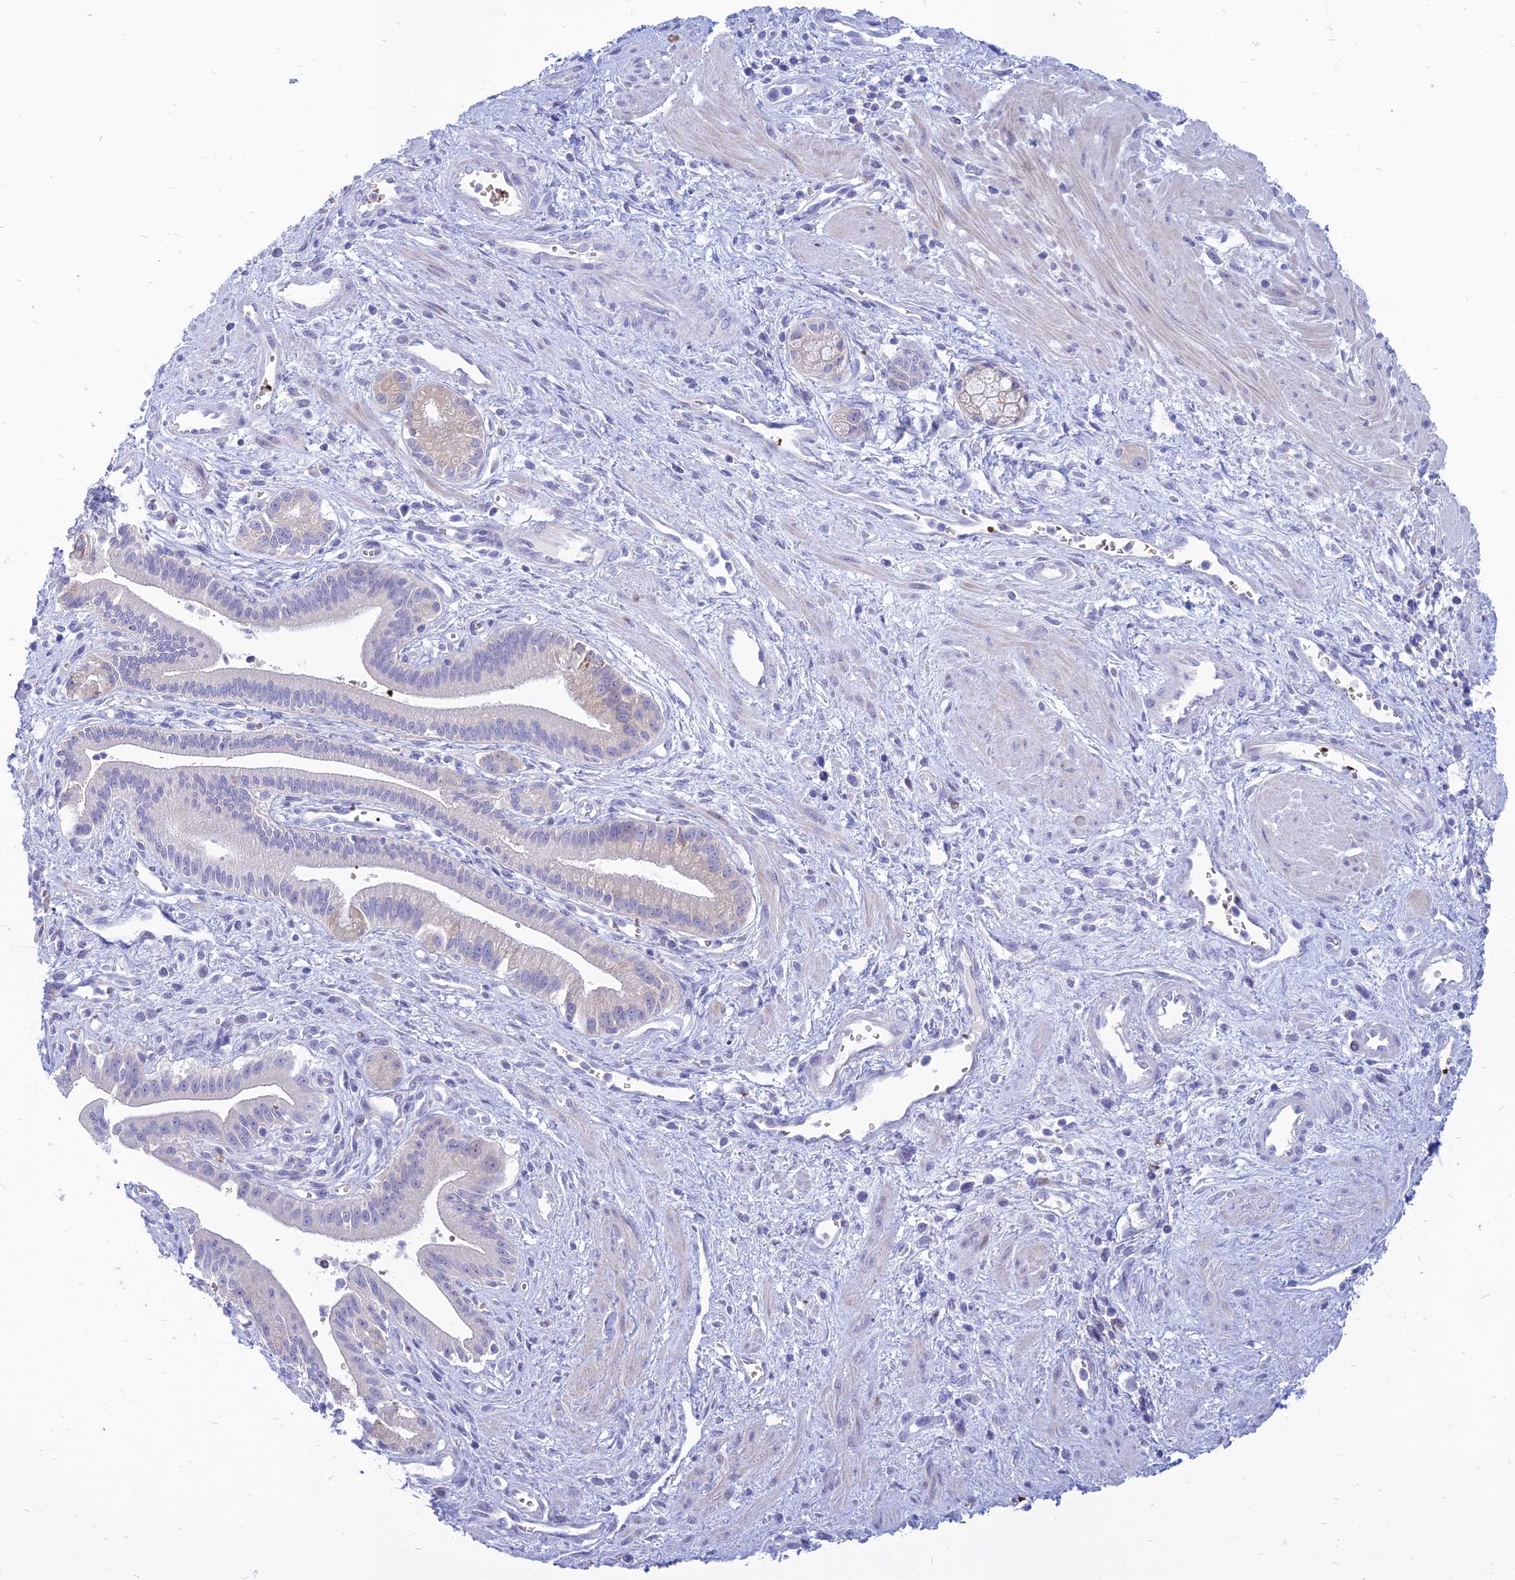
{"staining": {"intensity": "negative", "quantity": "none", "location": "none"}, "tissue": "pancreatic cancer", "cell_type": "Tumor cells", "image_type": "cancer", "snomed": [{"axis": "morphology", "description": "Adenocarcinoma, NOS"}, {"axis": "topography", "description": "Pancreas"}], "caption": "Immunohistochemistry (IHC) image of neoplastic tissue: human pancreatic cancer (adenocarcinoma) stained with DAB shows no significant protein positivity in tumor cells.", "gene": "HHAT", "patient": {"sex": "male", "age": 78}}